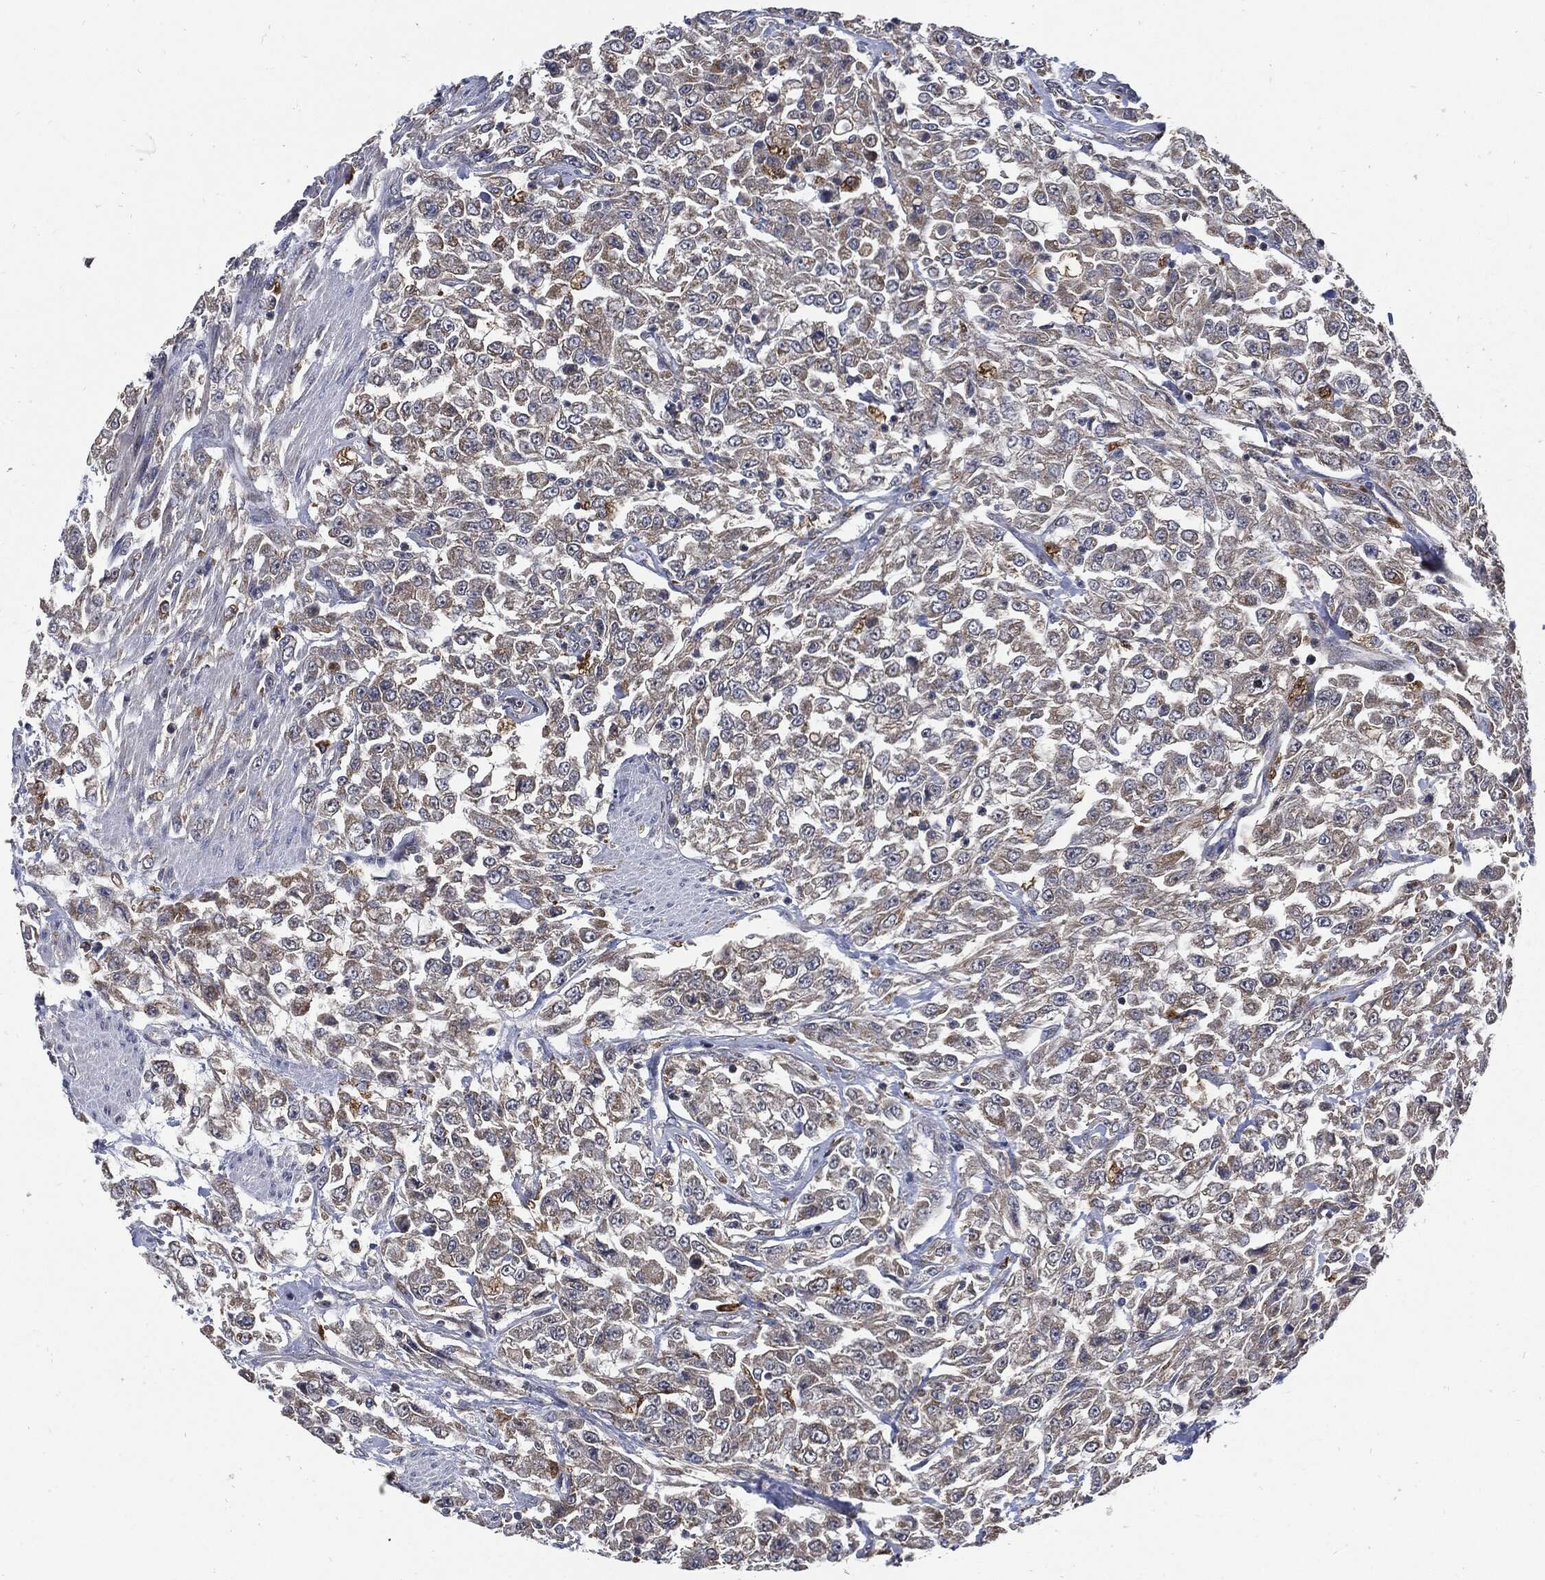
{"staining": {"intensity": "weak", "quantity": "25%-75%", "location": "cytoplasmic/membranous"}, "tissue": "urothelial cancer", "cell_type": "Tumor cells", "image_type": "cancer", "snomed": [{"axis": "morphology", "description": "Urothelial carcinoma, High grade"}, {"axis": "topography", "description": "Urinary bladder"}], "caption": "Protein expression analysis of high-grade urothelial carcinoma displays weak cytoplasmic/membranous staining in about 25%-75% of tumor cells.", "gene": "SLC31A2", "patient": {"sex": "male", "age": 46}}